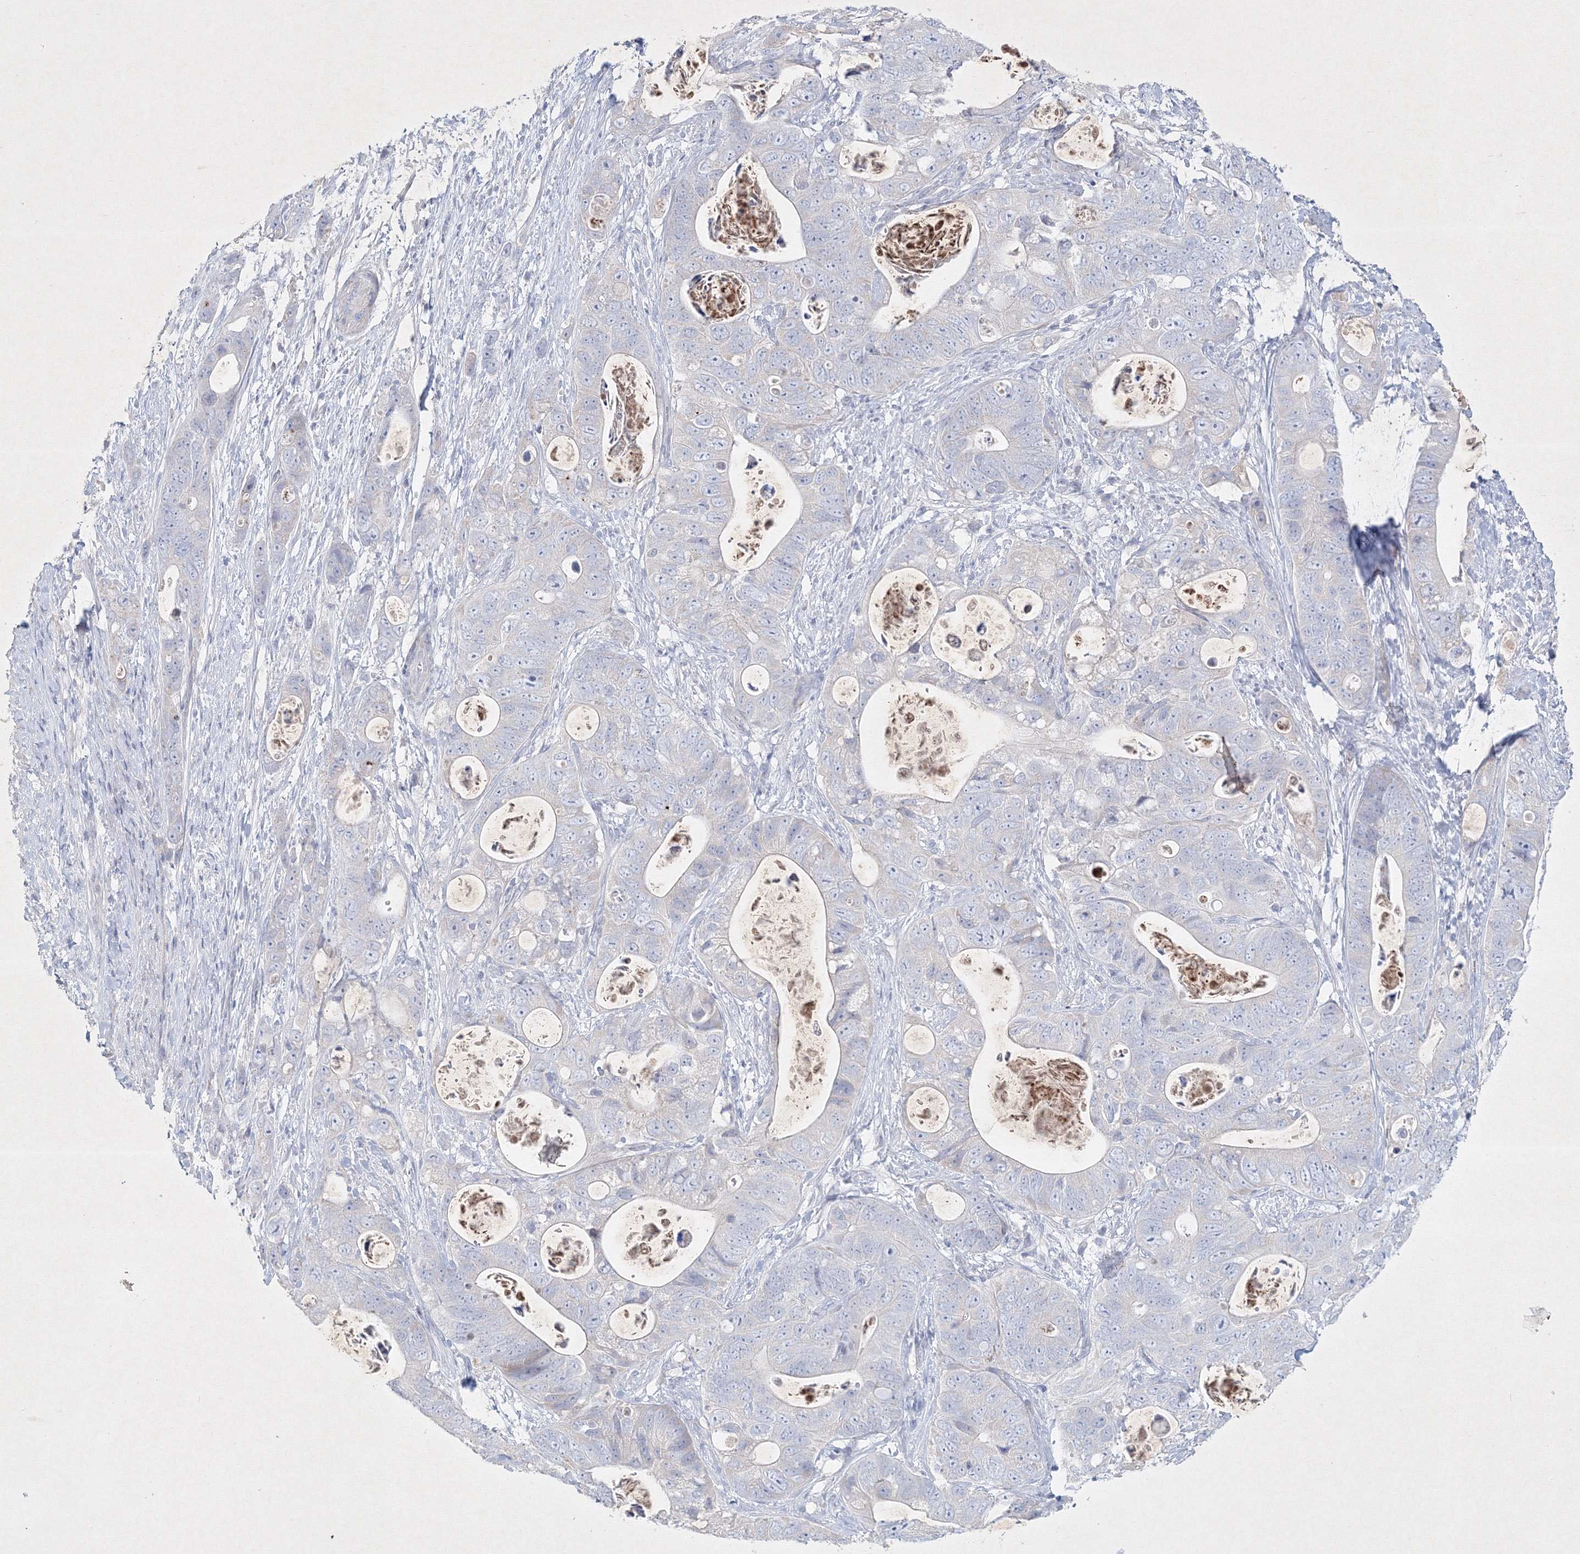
{"staining": {"intensity": "negative", "quantity": "none", "location": "none"}, "tissue": "stomach cancer", "cell_type": "Tumor cells", "image_type": "cancer", "snomed": [{"axis": "morphology", "description": "Adenocarcinoma, NOS"}, {"axis": "topography", "description": "Stomach"}], "caption": "Tumor cells show no significant protein expression in stomach adenocarcinoma. (IHC, brightfield microscopy, high magnification).", "gene": "CXXC4", "patient": {"sex": "female", "age": 89}}